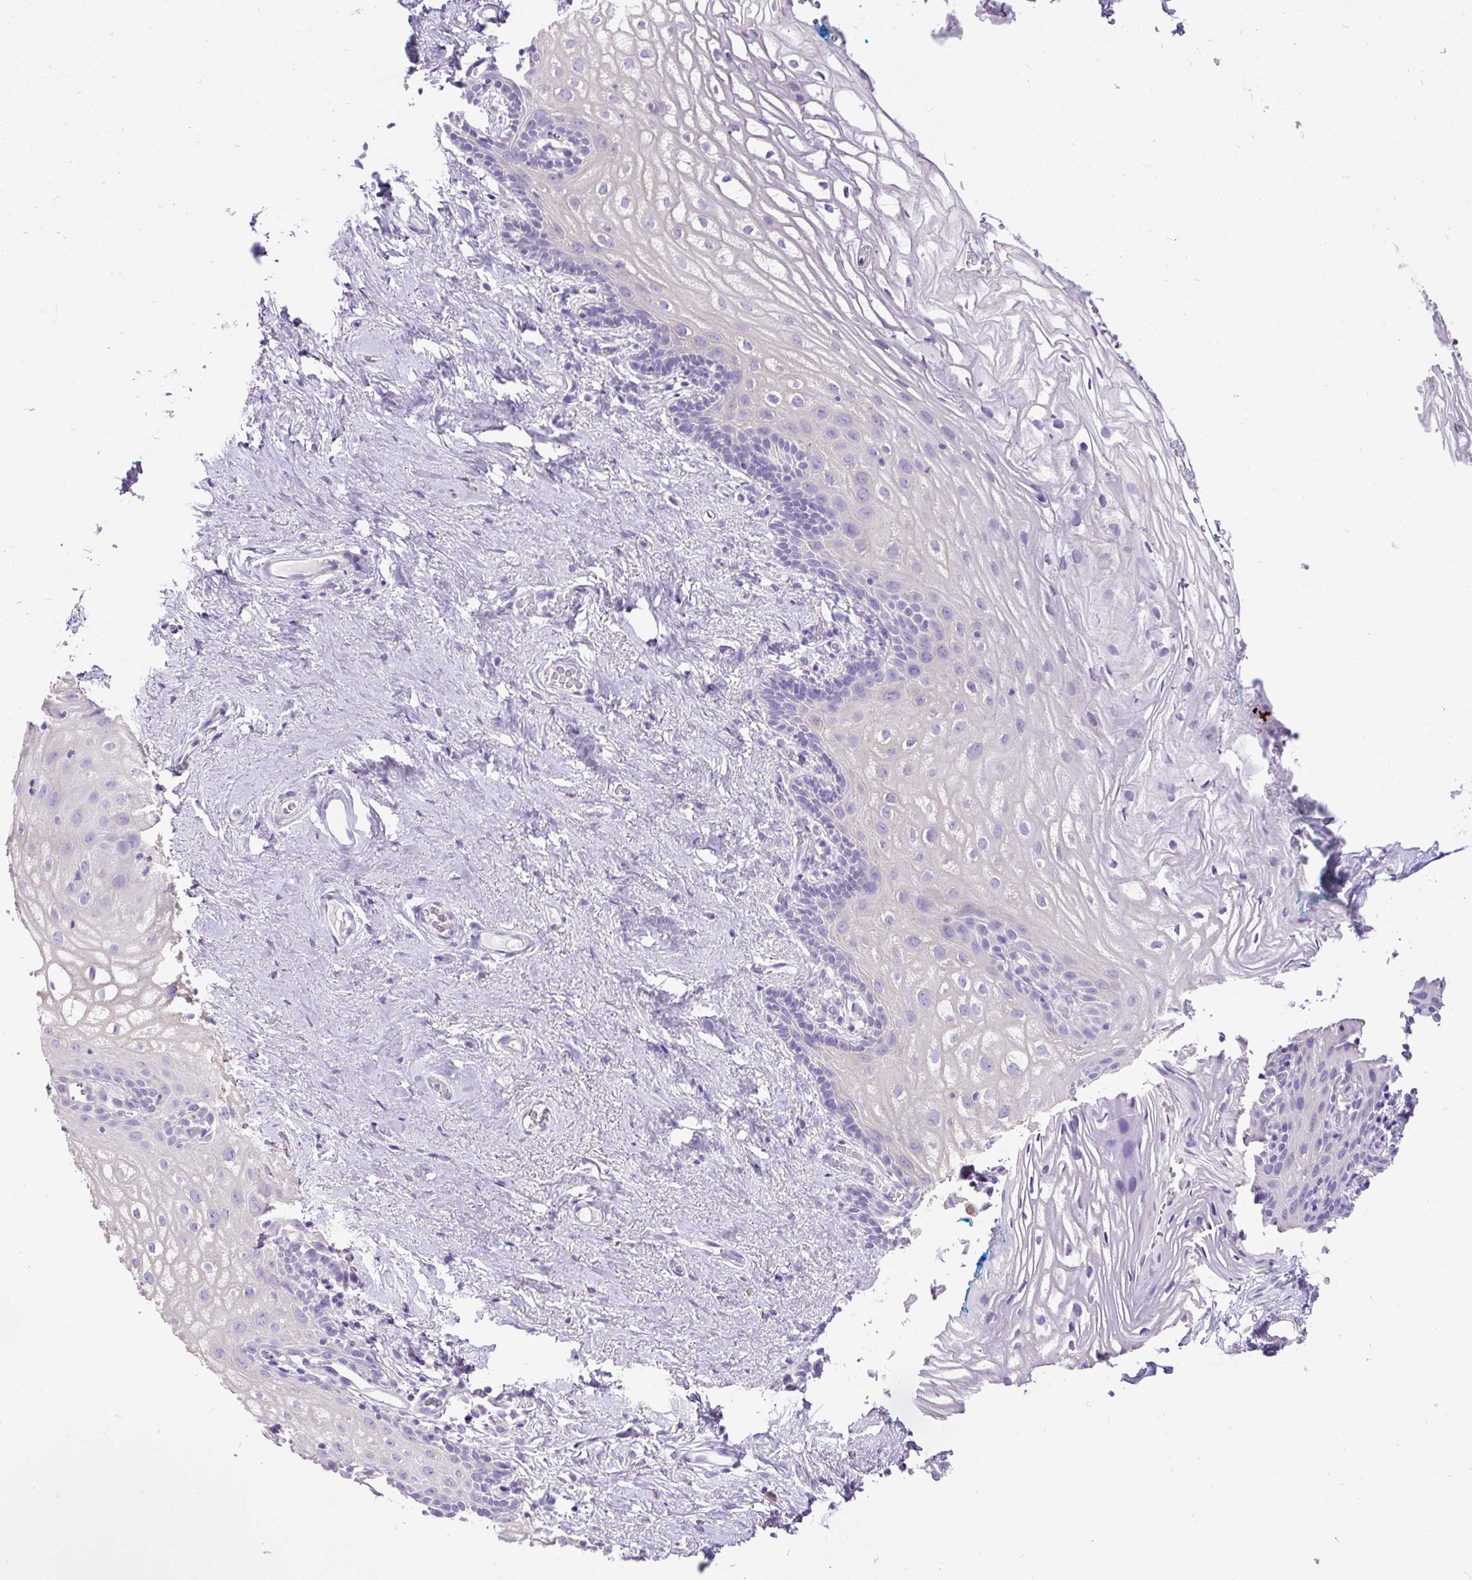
{"staining": {"intensity": "negative", "quantity": "none", "location": "none"}, "tissue": "vagina", "cell_type": "Squamous epithelial cells", "image_type": "normal", "snomed": [{"axis": "morphology", "description": "Normal tissue, NOS"}, {"axis": "topography", "description": "Vagina"}, {"axis": "topography", "description": "Peripheral nerve tissue"}], "caption": "Squamous epithelial cells show no significant expression in normal vagina. (Stains: DAB immunohistochemistry (IHC) with hematoxylin counter stain, Microscopy: brightfield microscopy at high magnification).", "gene": "GBX1", "patient": {"sex": "female", "age": 71}}